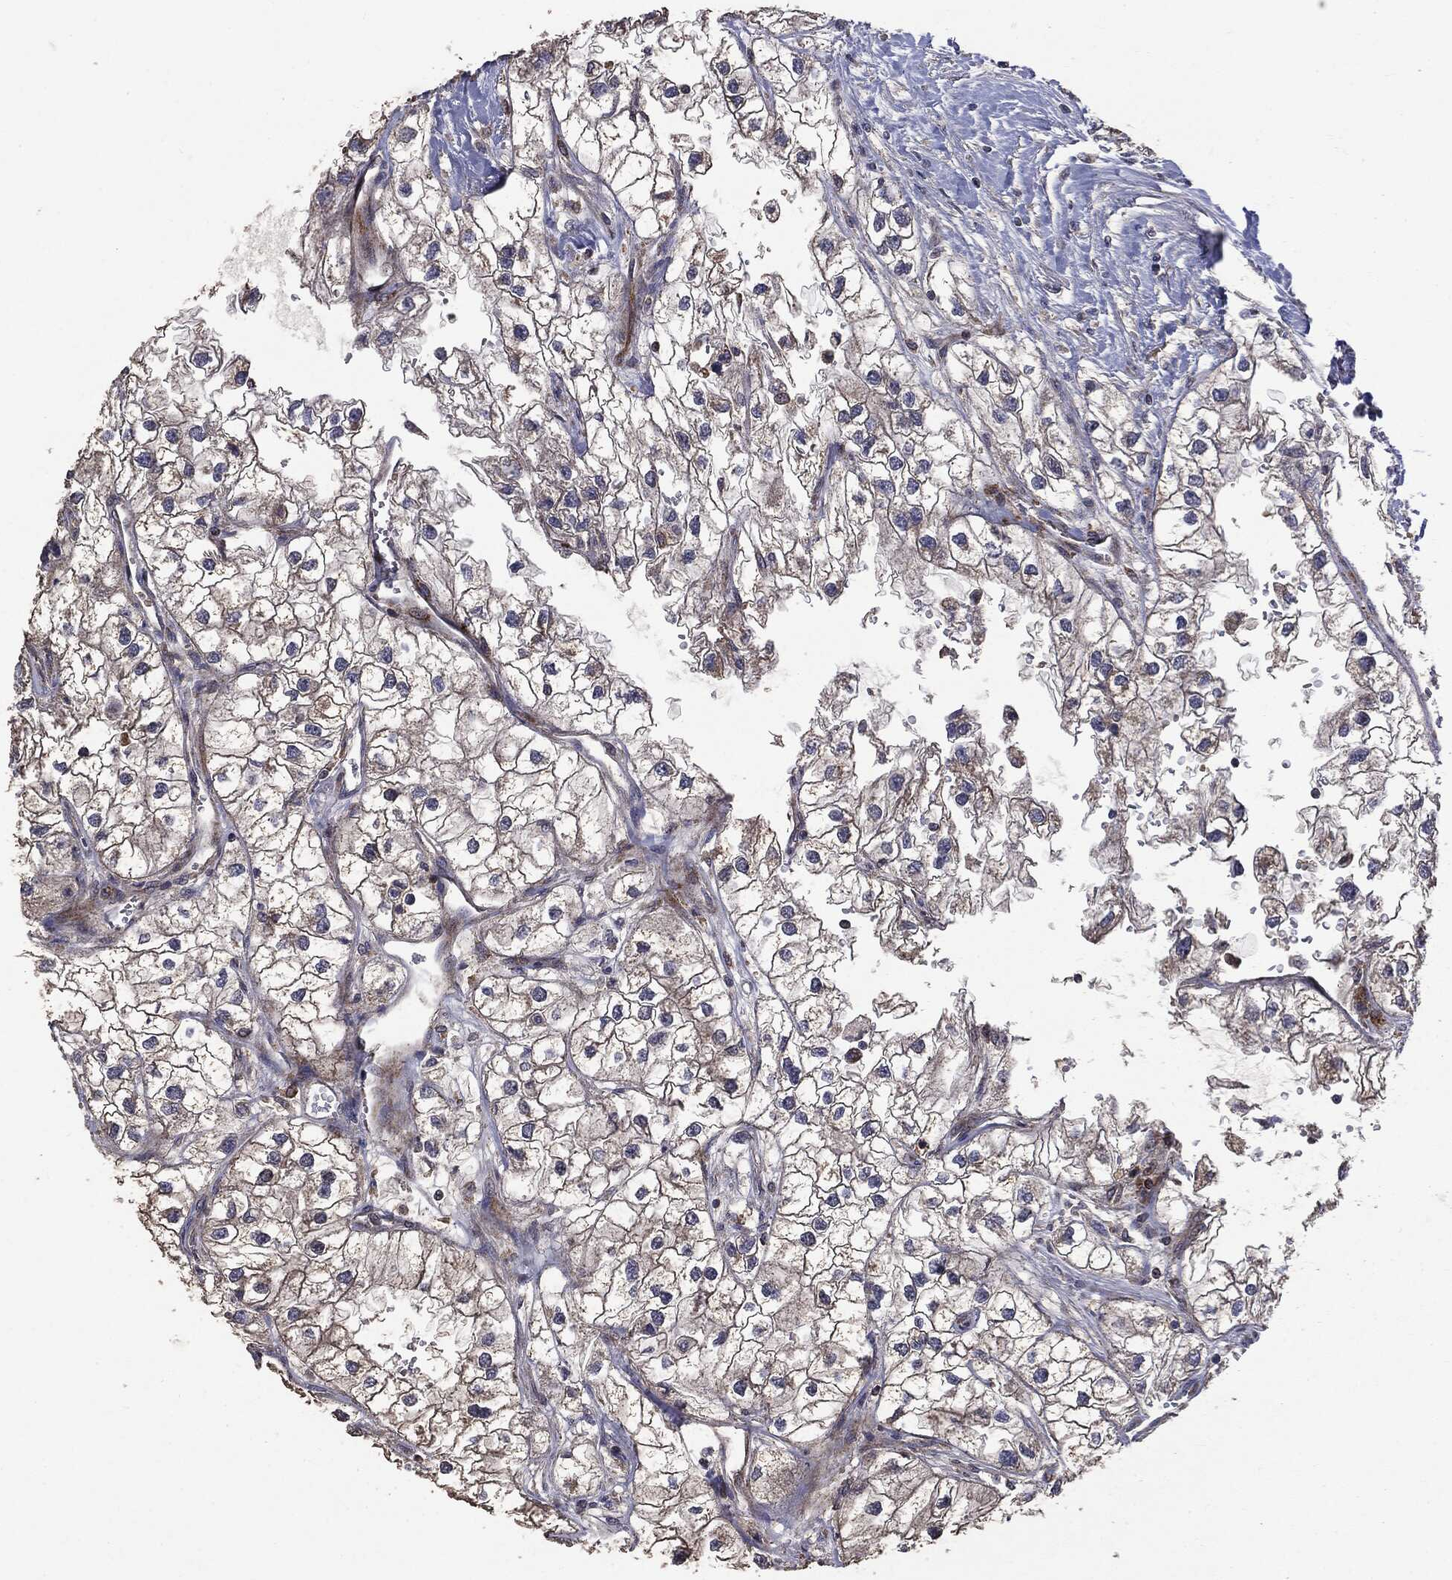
{"staining": {"intensity": "moderate", "quantity": "25%-75%", "location": "cytoplasmic/membranous"}, "tissue": "renal cancer", "cell_type": "Tumor cells", "image_type": "cancer", "snomed": [{"axis": "morphology", "description": "Adenocarcinoma, NOS"}, {"axis": "topography", "description": "Kidney"}], "caption": "Immunohistochemical staining of human renal adenocarcinoma displays medium levels of moderate cytoplasmic/membranous staining in about 25%-75% of tumor cells.", "gene": "MTOR", "patient": {"sex": "male", "age": 59}}